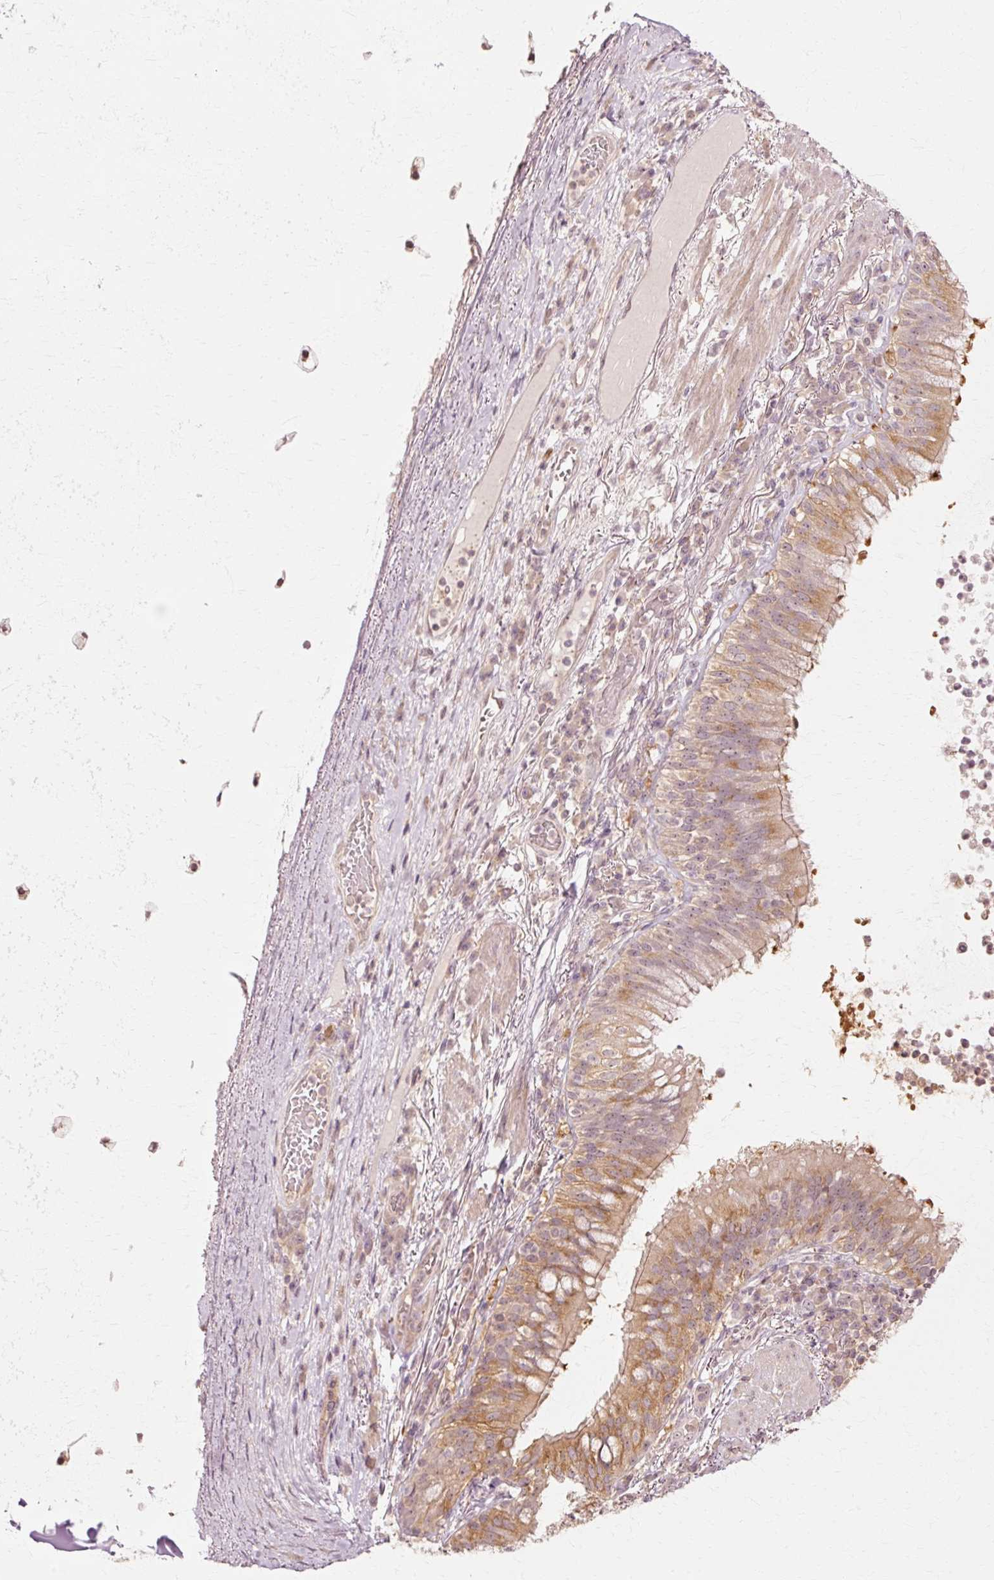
{"staining": {"intensity": "moderate", "quantity": ">75%", "location": "cytoplasmic/membranous"}, "tissue": "bronchus", "cell_type": "Respiratory epithelial cells", "image_type": "normal", "snomed": [{"axis": "morphology", "description": "Normal tissue, NOS"}, {"axis": "topography", "description": "Cartilage tissue"}, {"axis": "topography", "description": "Bronchus"}], "caption": "Bronchus stained for a protein (brown) demonstrates moderate cytoplasmic/membranous positive positivity in approximately >75% of respiratory epithelial cells.", "gene": "RGPD5", "patient": {"sex": "male", "age": 56}}